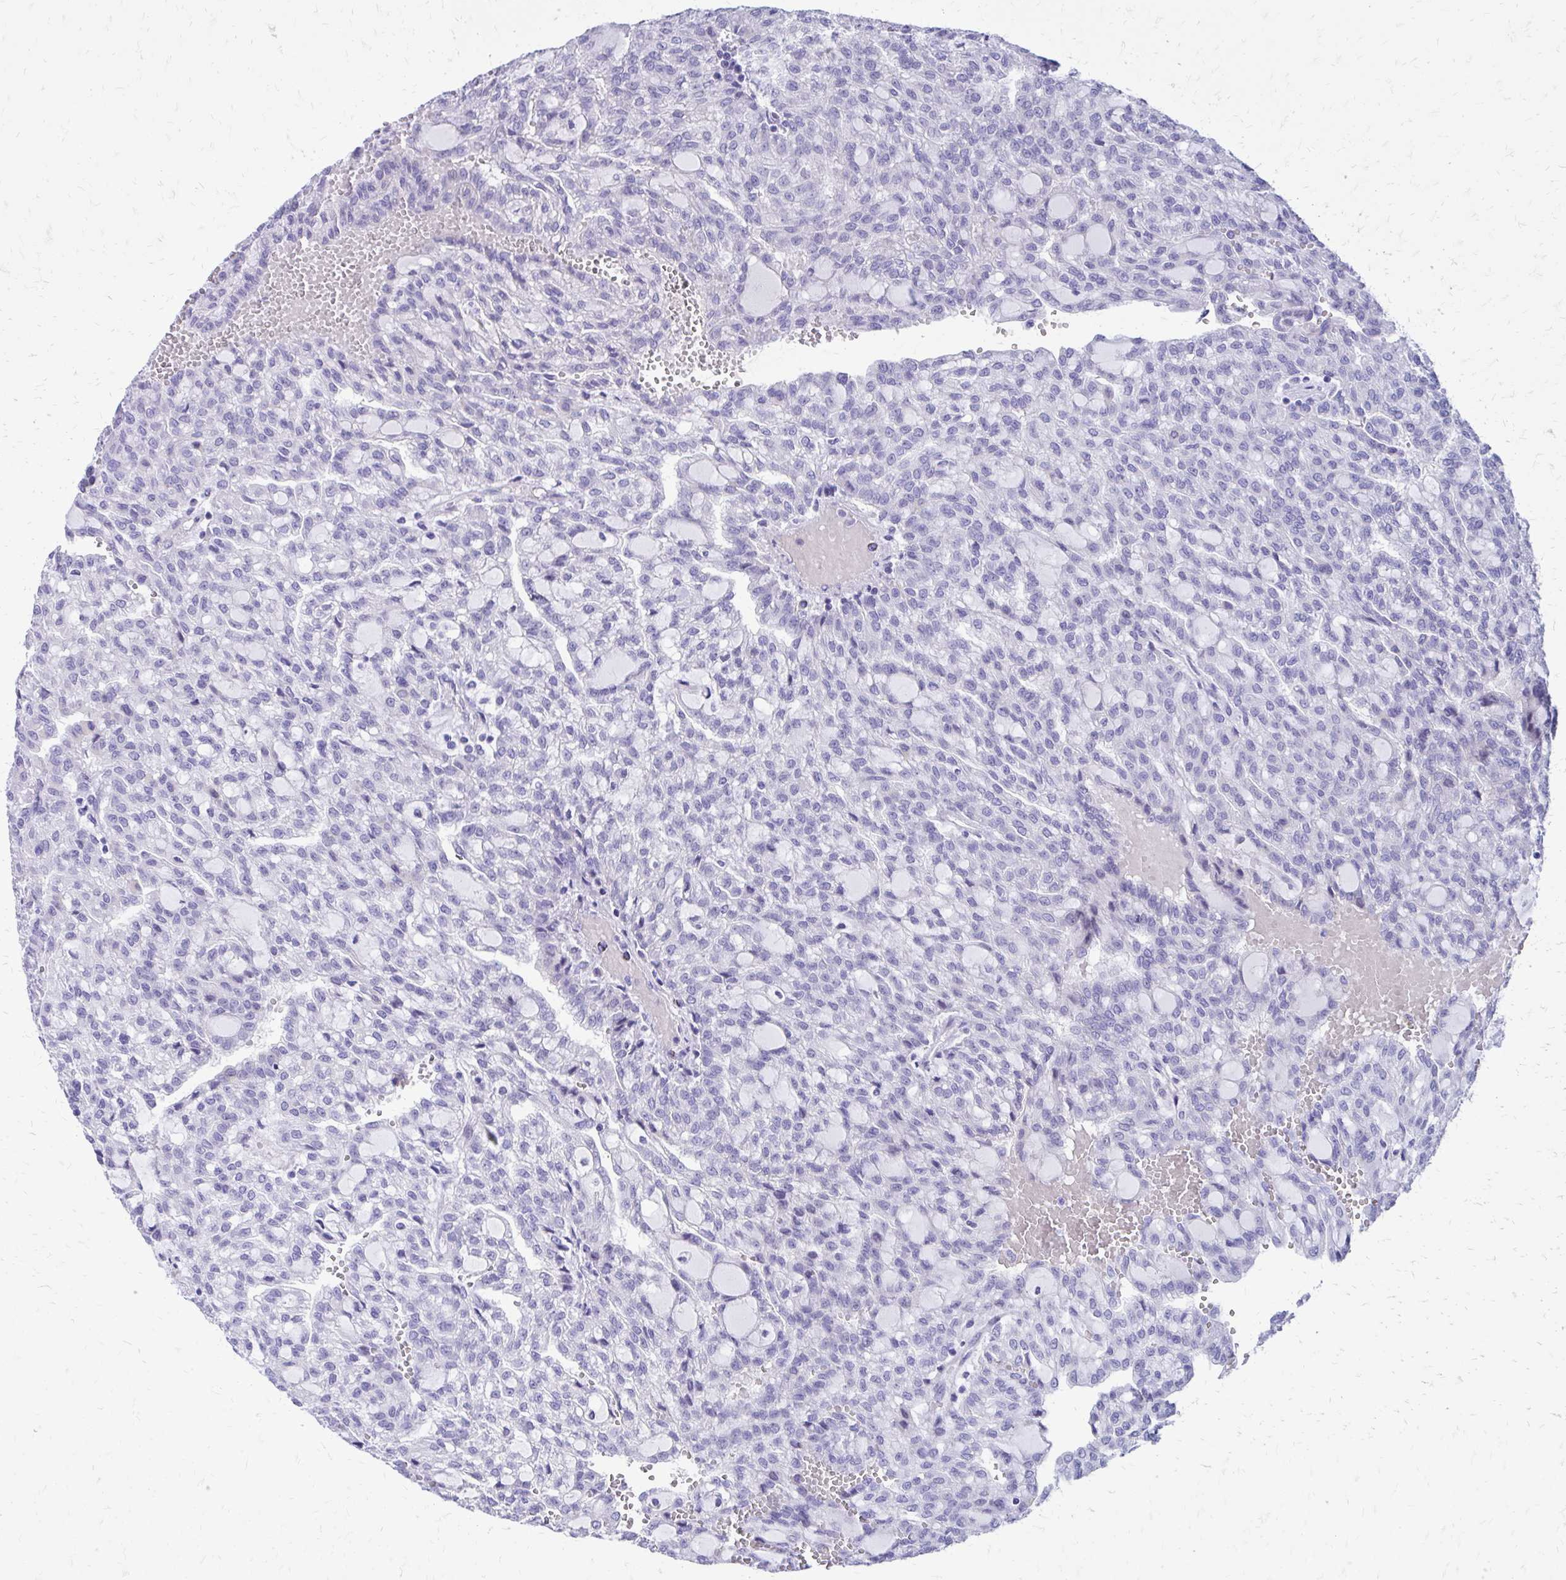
{"staining": {"intensity": "negative", "quantity": "none", "location": "none"}, "tissue": "renal cancer", "cell_type": "Tumor cells", "image_type": "cancer", "snomed": [{"axis": "morphology", "description": "Adenocarcinoma, NOS"}, {"axis": "topography", "description": "Kidney"}], "caption": "A photomicrograph of renal cancer stained for a protein demonstrates no brown staining in tumor cells. The staining was performed using DAB (3,3'-diaminobenzidine) to visualize the protein expression in brown, while the nuclei were stained in blue with hematoxylin (Magnification: 20x).", "gene": "LCN15", "patient": {"sex": "male", "age": 63}}